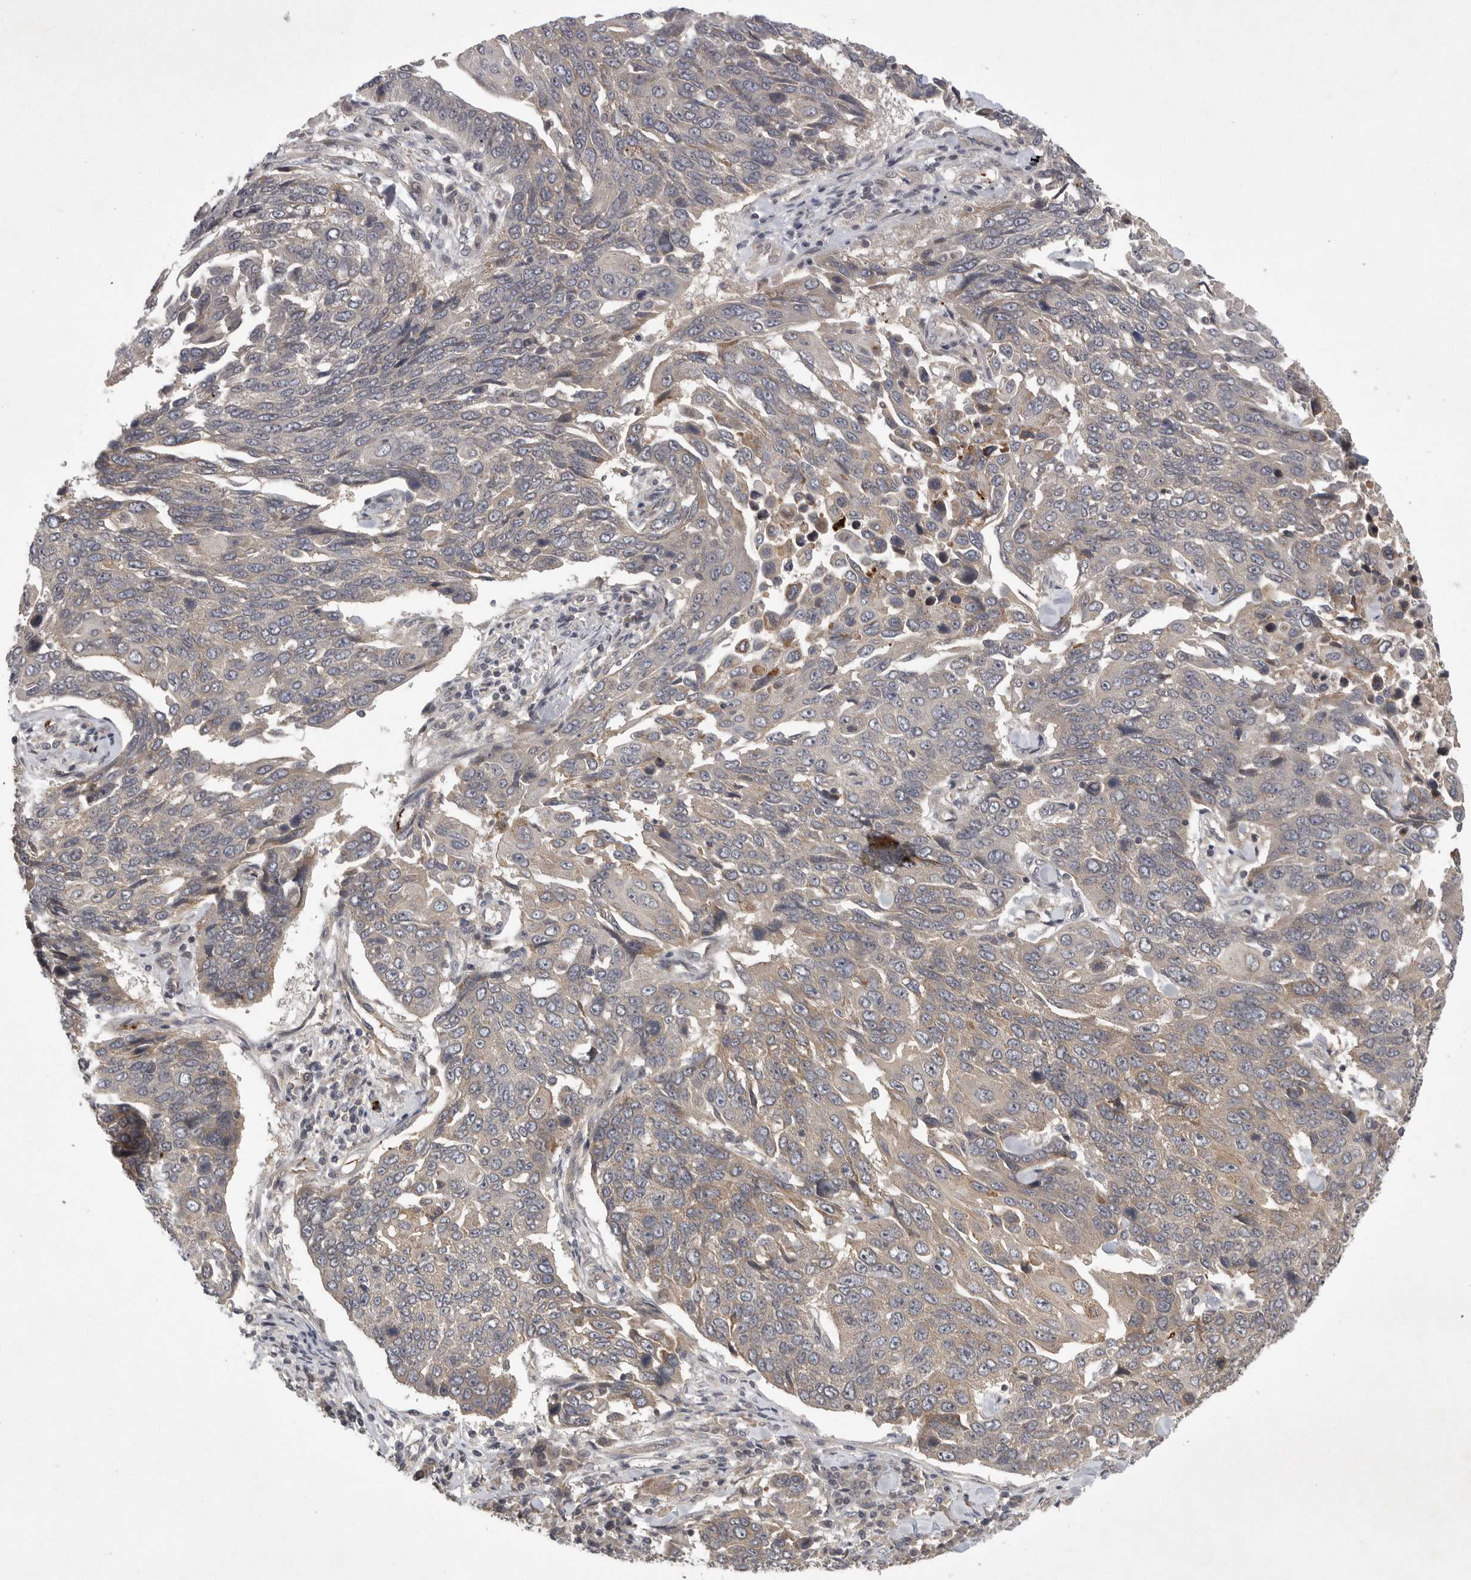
{"staining": {"intensity": "weak", "quantity": "<25%", "location": "cytoplasmic/membranous"}, "tissue": "lung cancer", "cell_type": "Tumor cells", "image_type": "cancer", "snomed": [{"axis": "morphology", "description": "Squamous cell carcinoma, NOS"}, {"axis": "topography", "description": "Lung"}], "caption": "Immunohistochemical staining of human lung cancer demonstrates no significant staining in tumor cells. The staining is performed using DAB brown chromogen with nuclei counter-stained in using hematoxylin.", "gene": "UBE3D", "patient": {"sex": "male", "age": 66}}